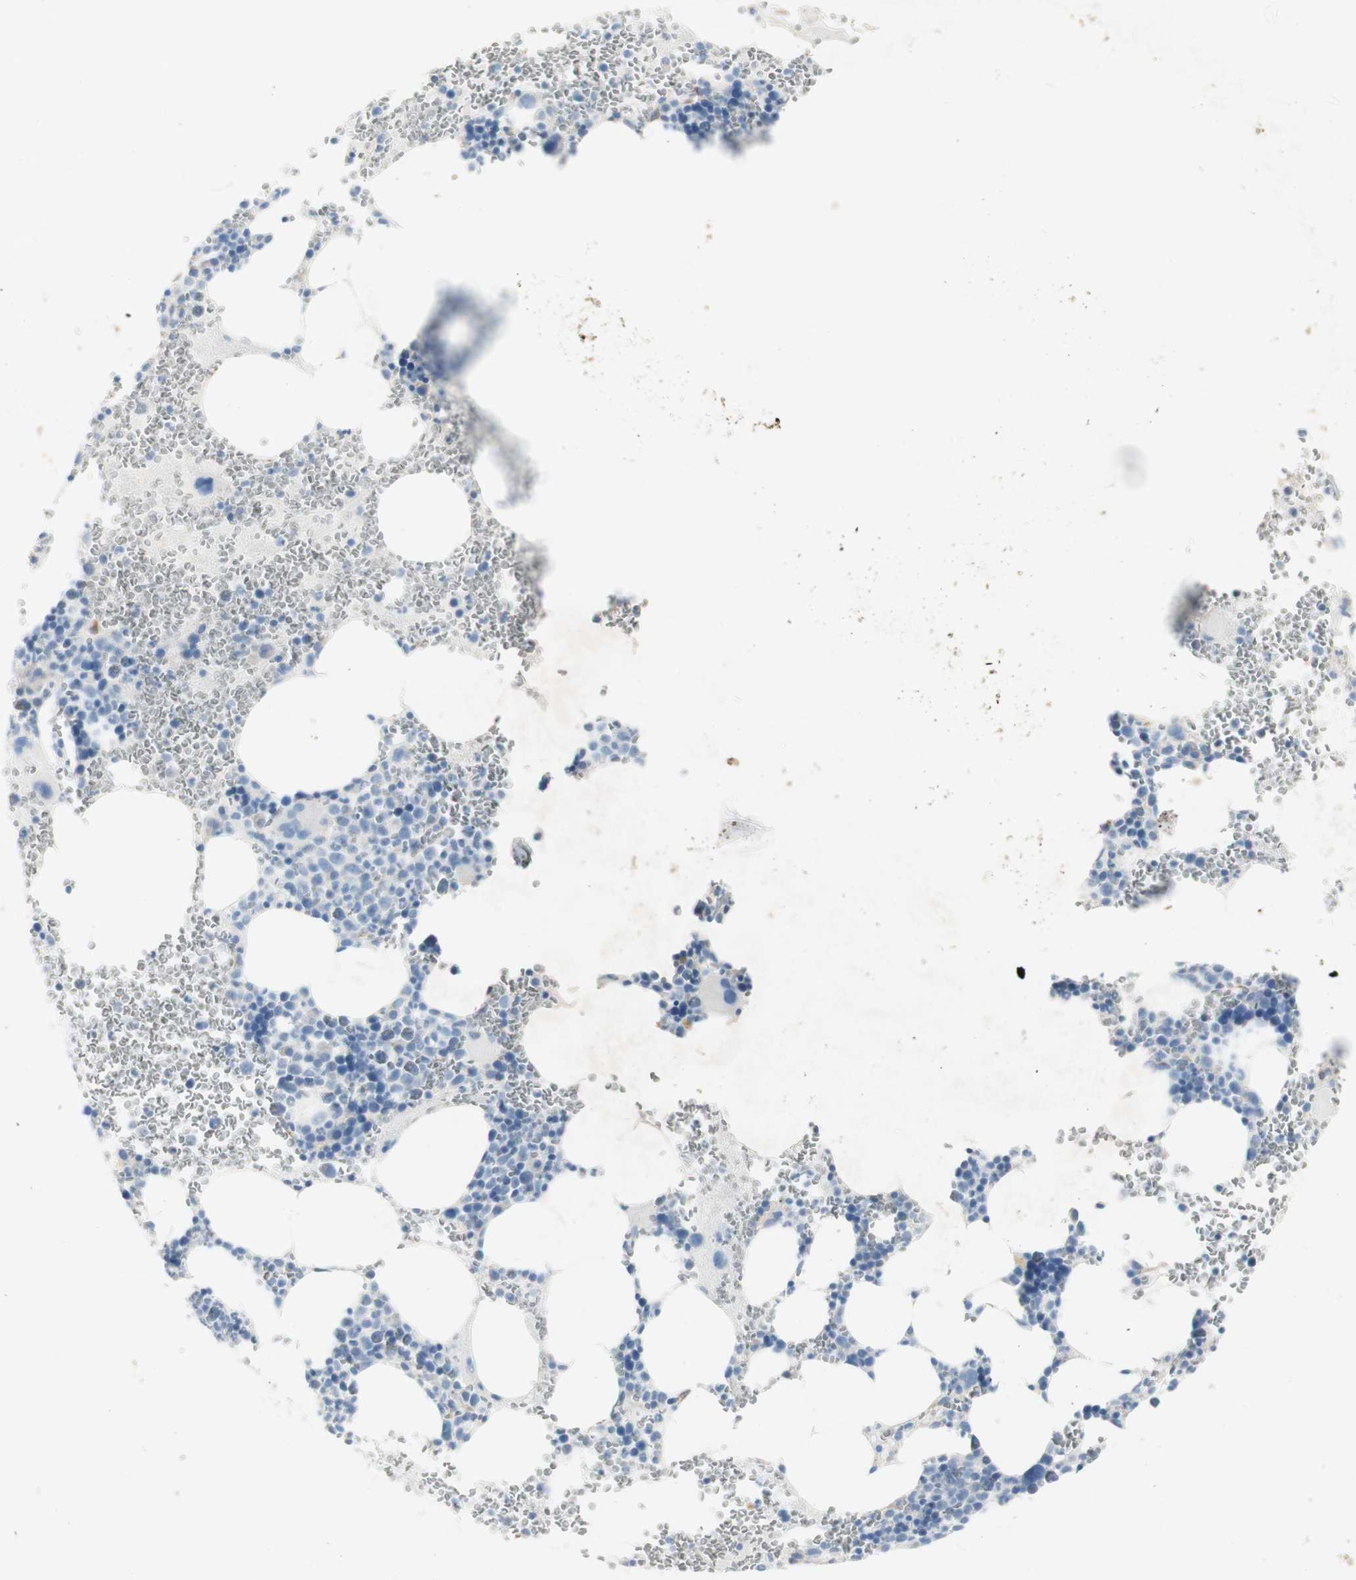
{"staining": {"intensity": "negative", "quantity": "none", "location": "none"}, "tissue": "bone marrow", "cell_type": "Hematopoietic cells", "image_type": "normal", "snomed": [{"axis": "morphology", "description": "Normal tissue, NOS"}, {"axis": "morphology", "description": "Inflammation, NOS"}, {"axis": "topography", "description": "Bone marrow"}], "caption": "Hematopoietic cells are negative for brown protein staining in normal bone marrow. (Stains: DAB (3,3'-diaminobenzidine) IHC with hematoxylin counter stain, Microscopy: brightfield microscopy at high magnification).", "gene": "ART3", "patient": {"sex": "female", "age": 76}}